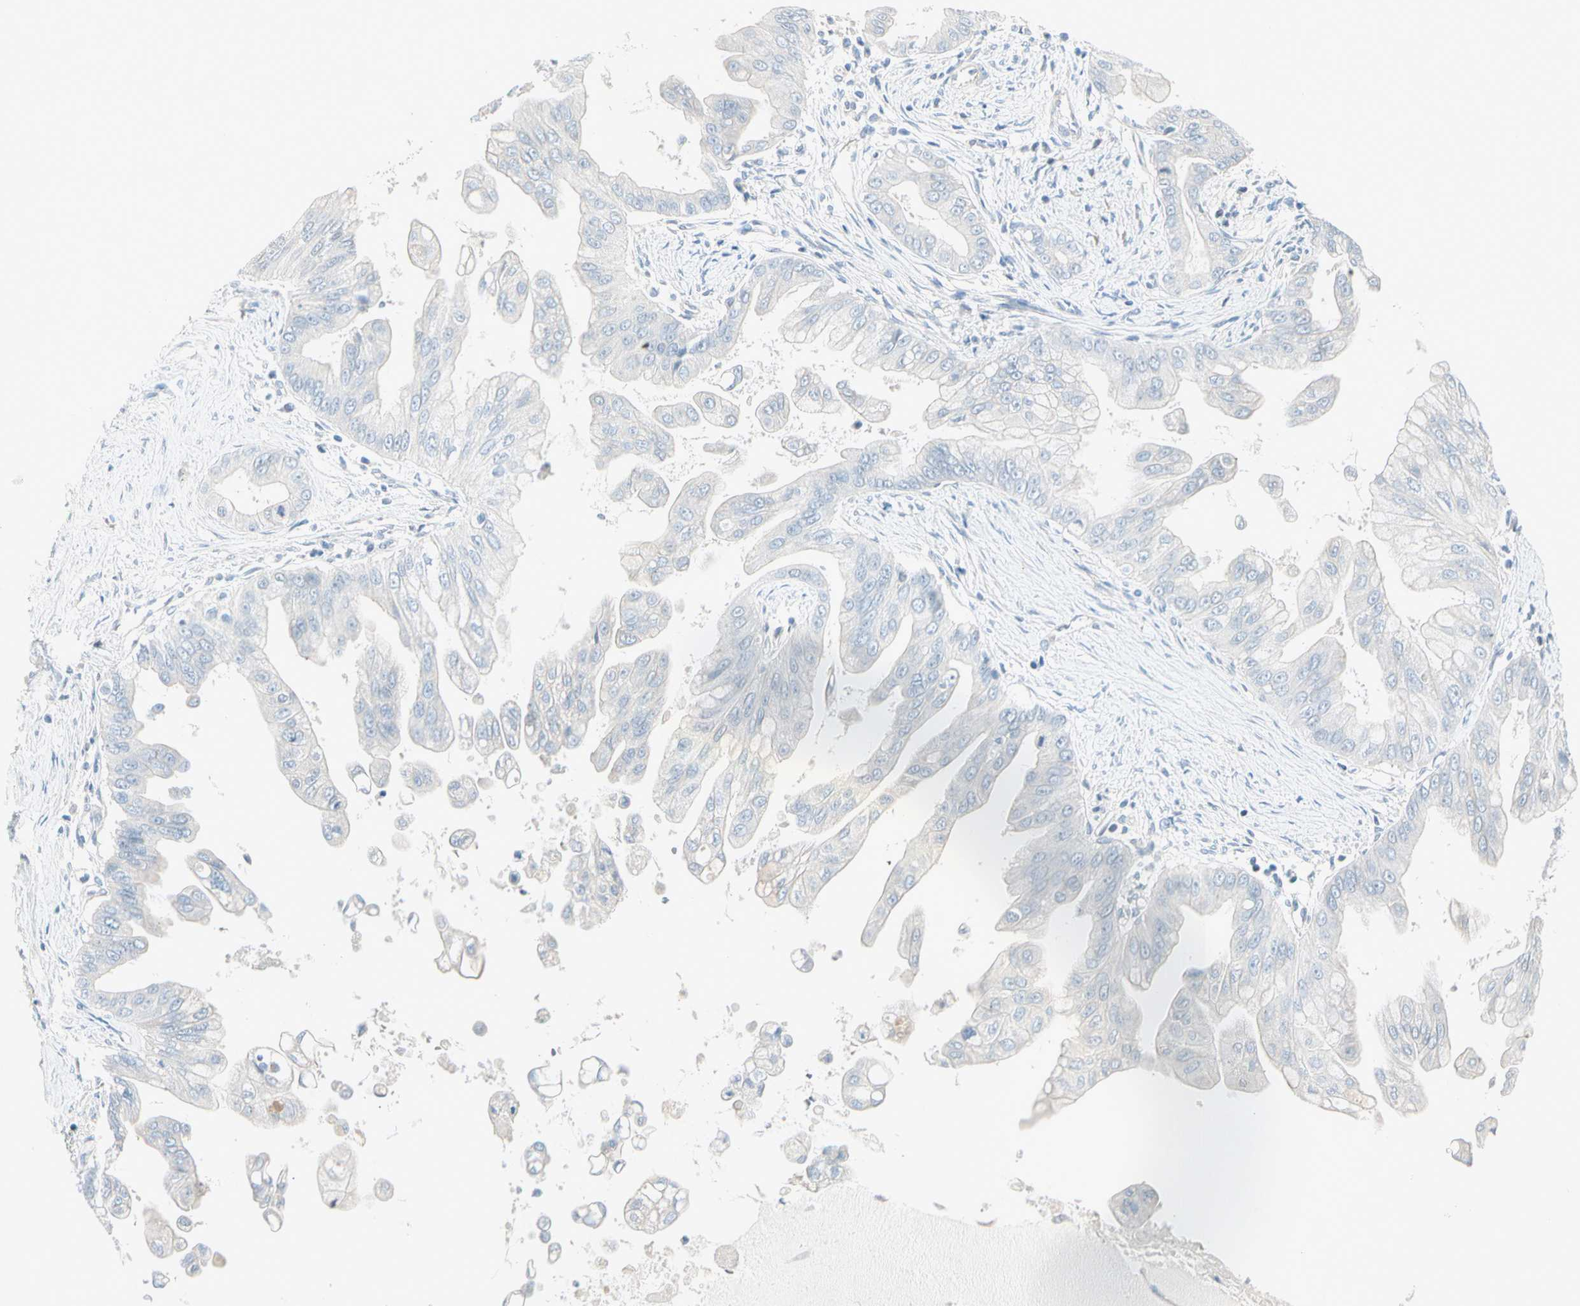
{"staining": {"intensity": "negative", "quantity": "none", "location": "none"}, "tissue": "pancreatic cancer", "cell_type": "Tumor cells", "image_type": "cancer", "snomed": [{"axis": "morphology", "description": "Adenocarcinoma, NOS"}, {"axis": "topography", "description": "Pancreas"}], "caption": "Tumor cells are negative for brown protein staining in pancreatic cancer (adenocarcinoma).", "gene": "CYP2E1", "patient": {"sex": "female", "age": 75}}